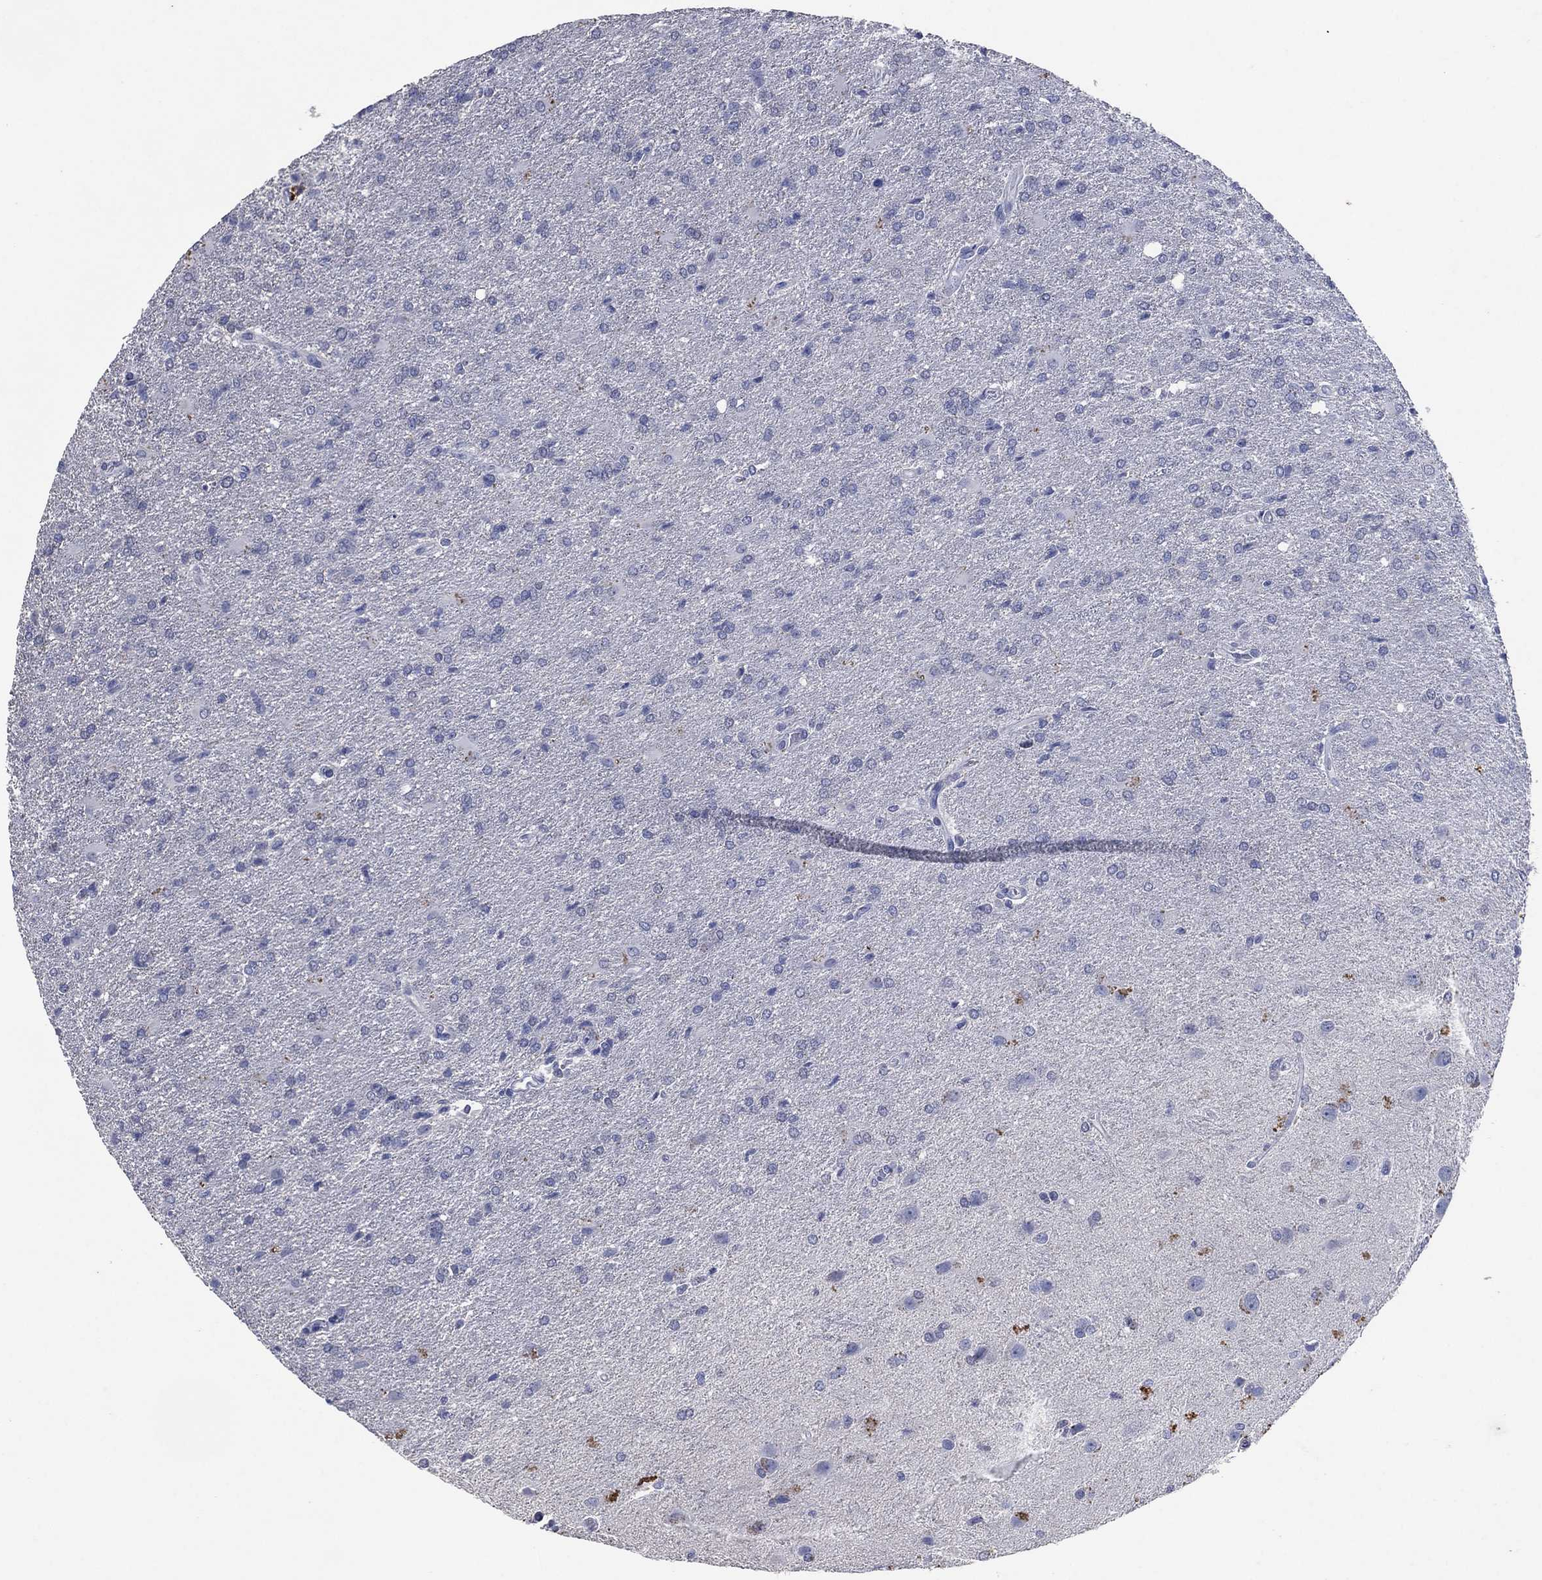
{"staining": {"intensity": "negative", "quantity": "none", "location": "none"}, "tissue": "glioma", "cell_type": "Tumor cells", "image_type": "cancer", "snomed": [{"axis": "morphology", "description": "Glioma, malignant, High grade"}, {"axis": "topography", "description": "Brain"}], "caption": "This is an immunohistochemistry micrograph of malignant glioma (high-grade). There is no expression in tumor cells.", "gene": "FSCN2", "patient": {"sex": "male", "age": 68}}